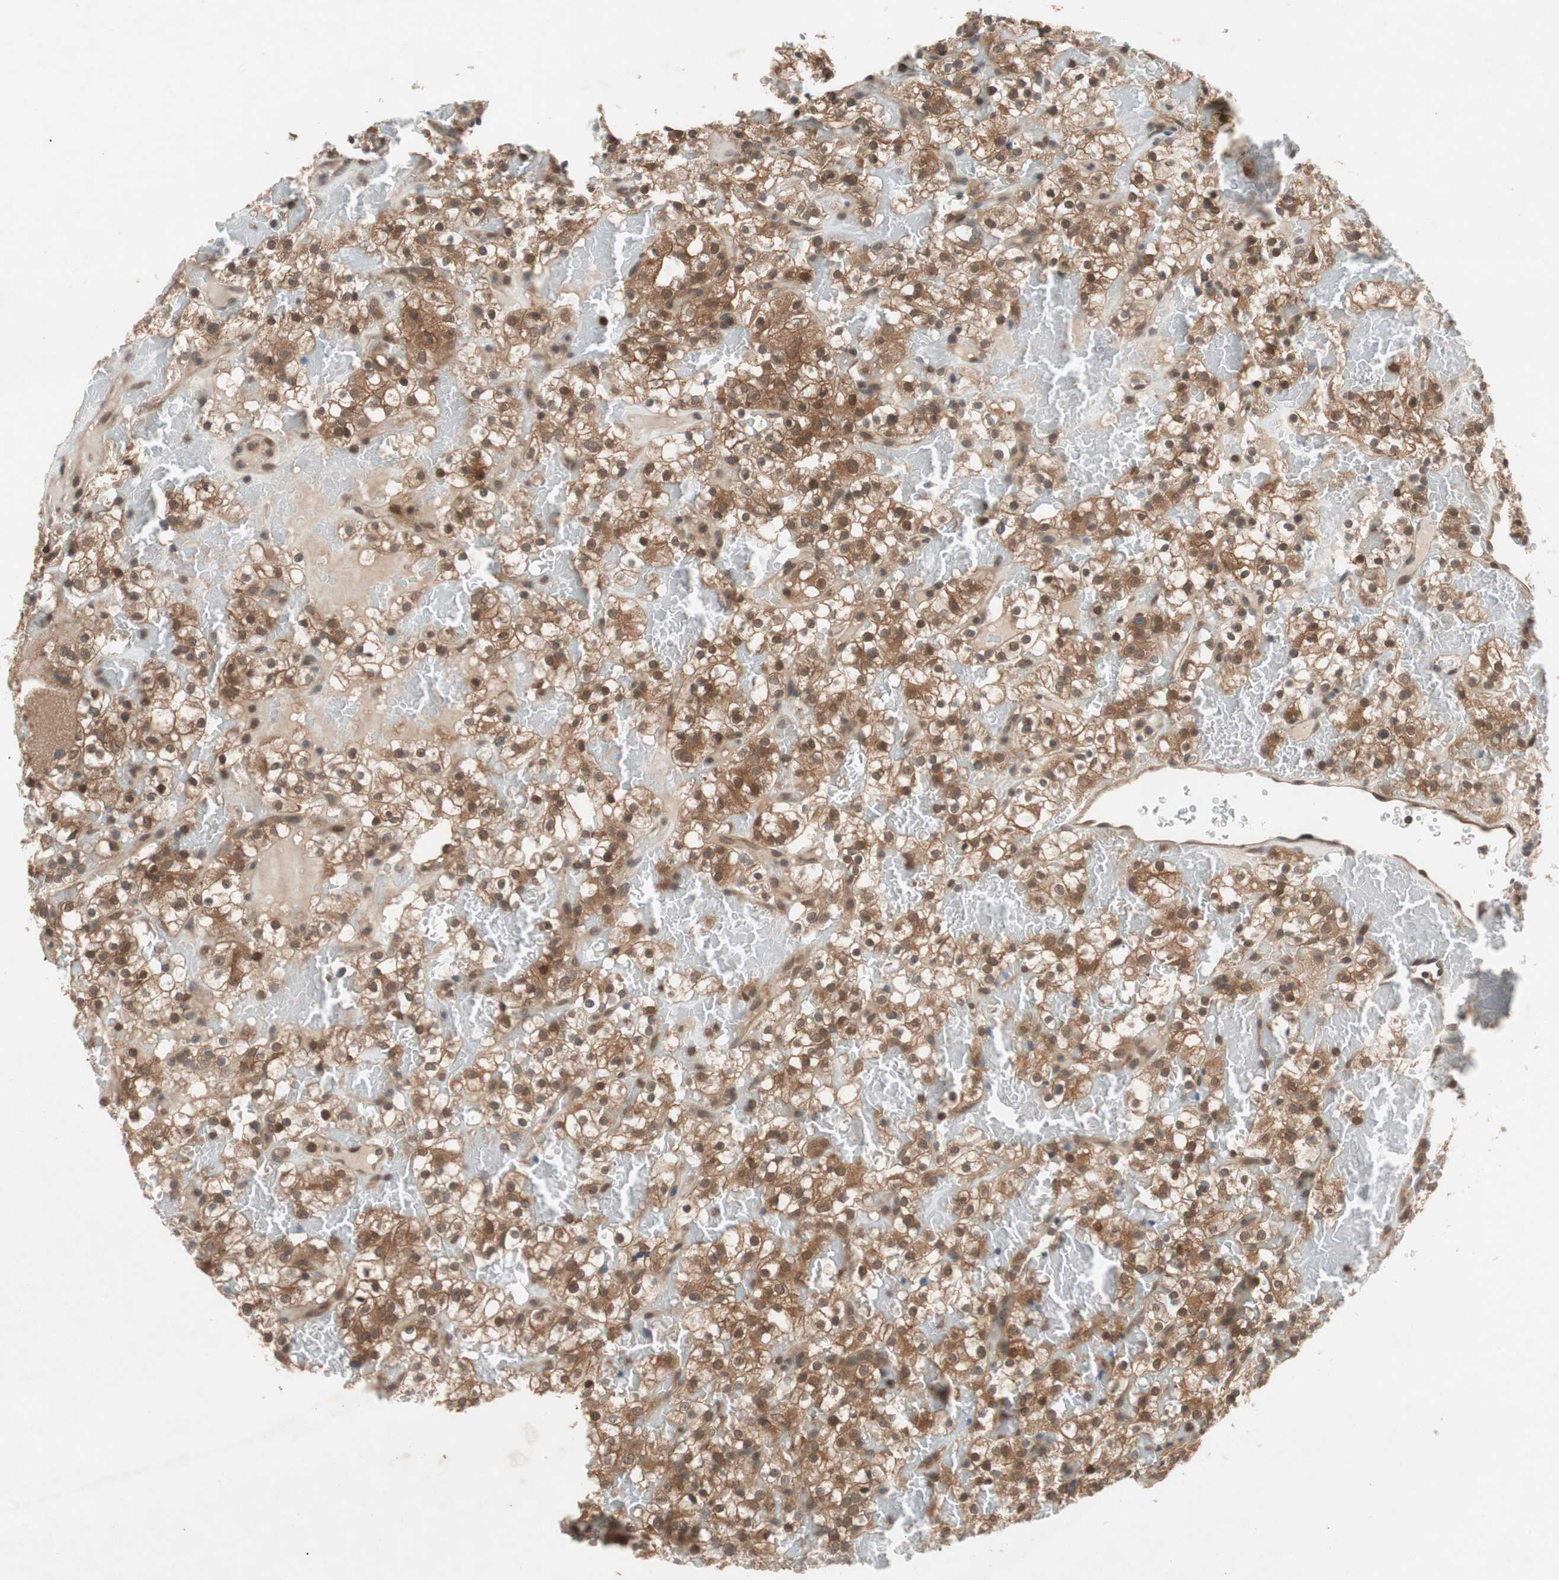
{"staining": {"intensity": "moderate", "quantity": ">75%", "location": "cytoplasmic/membranous"}, "tissue": "renal cancer", "cell_type": "Tumor cells", "image_type": "cancer", "snomed": [{"axis": "morphology", "description": "Normal tissue, NOS"}, {"axis": "morphology", "description": "Adenocarcinoma, NOS"}, {"axis": "topography", "description": "Kidney"}], "caption": "Protein staining of renal adenocarcinoma tissue demonstrates moderate cytoplasmic/membranous positivity in approximately >75% of tumor cells.", "gene": "GALT", "patient": {"sex": "female", "age": 72}}